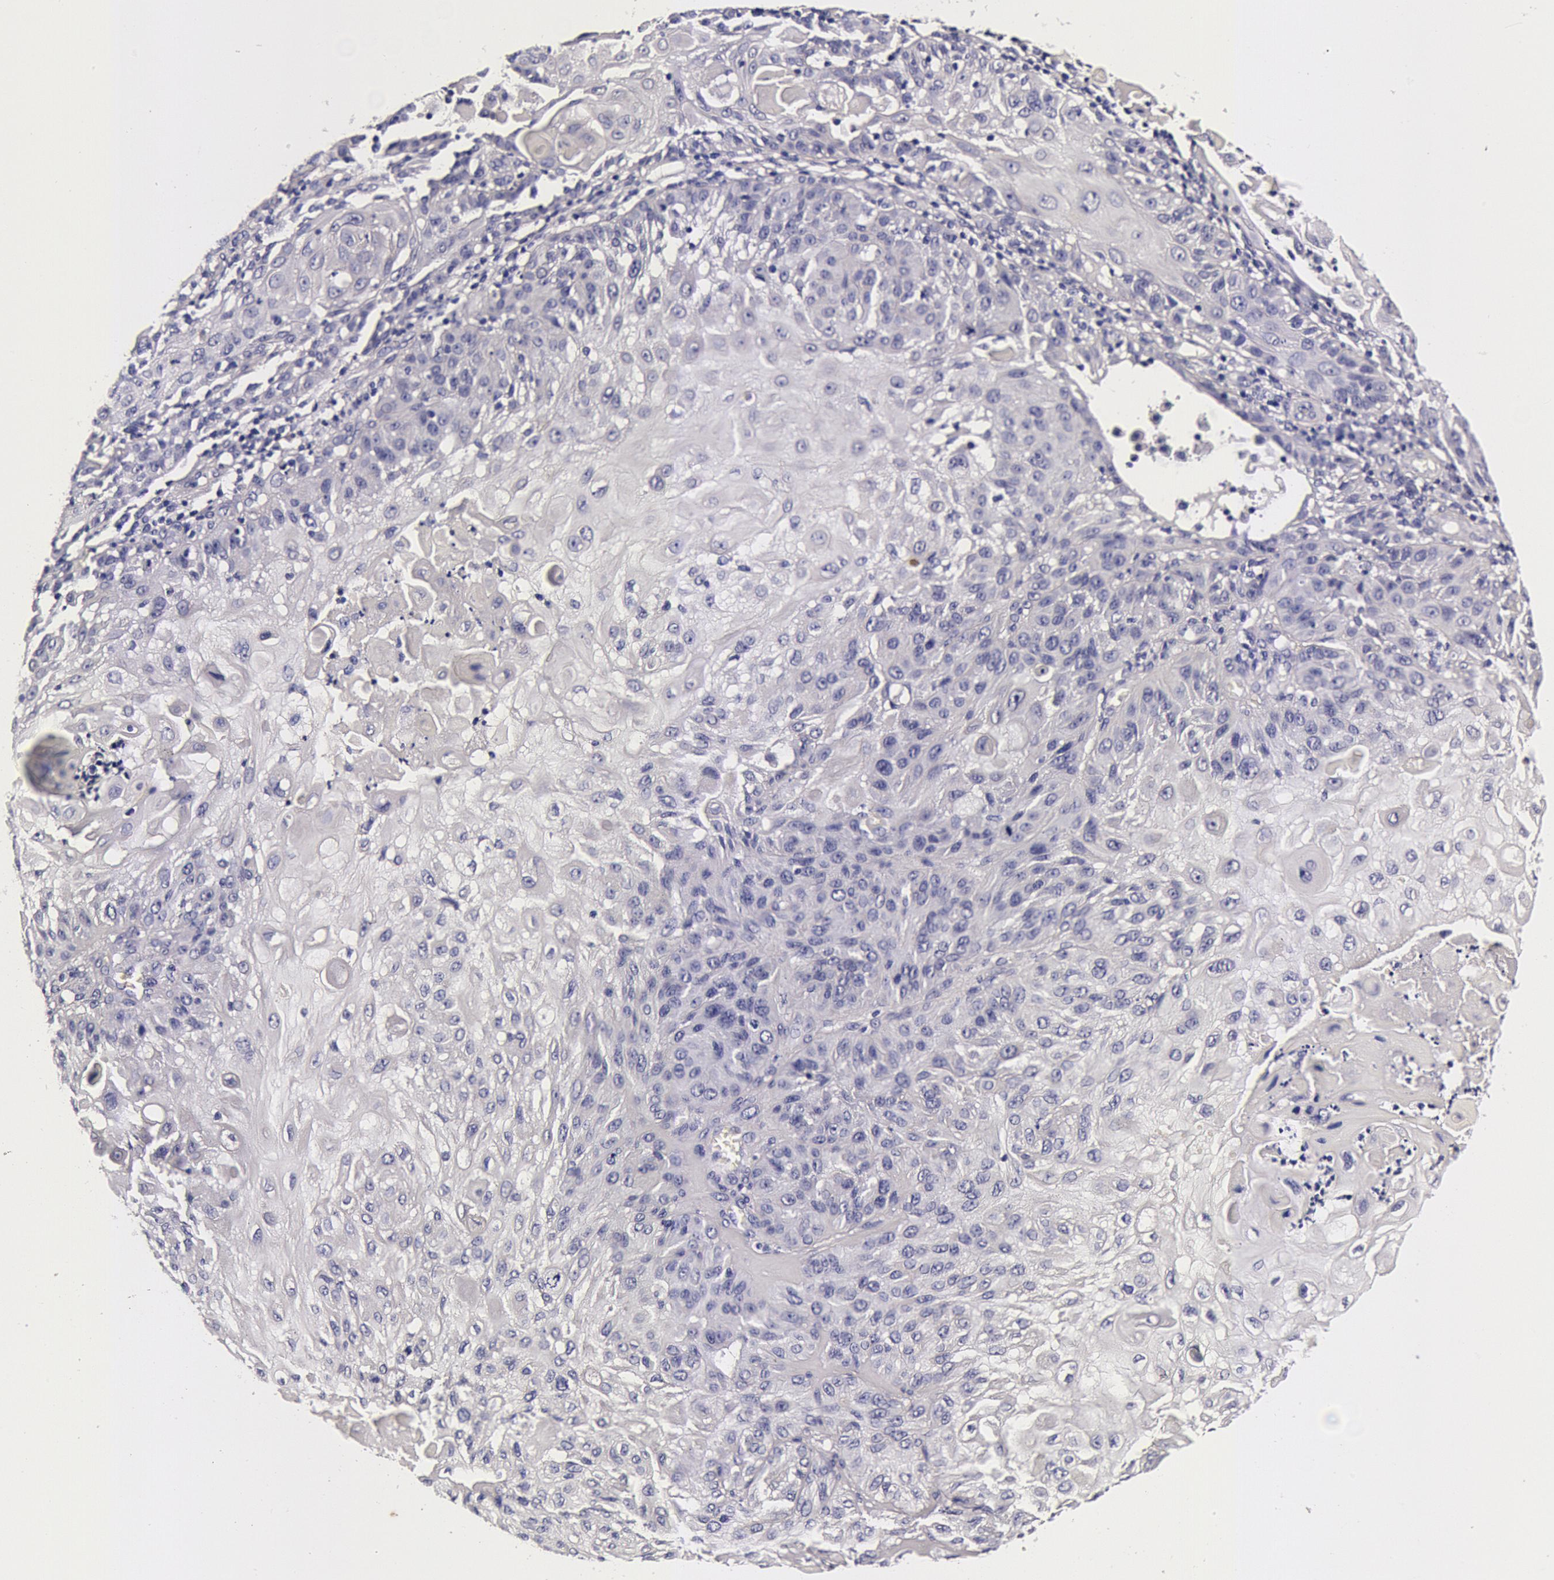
{"staining": {"intensity": "negative", "quantity": "none", "location": "none"}, "tissue": "skin cancer", "cell_type": "Tumor cells", "image_type": "cancer", "snomed": [{"axis": "morphology", "description": "Squamous cell carcinoma, NOS"}, {"axis": "topography", "description": "Skin"}], "caption": "DAB immunohistochemical staining of skin cancer (squamous cell carcinoma) shows no significant staining in tumor cells.", "gene": "CCDC22", "patient": {"sex": "female", "age": 89}}